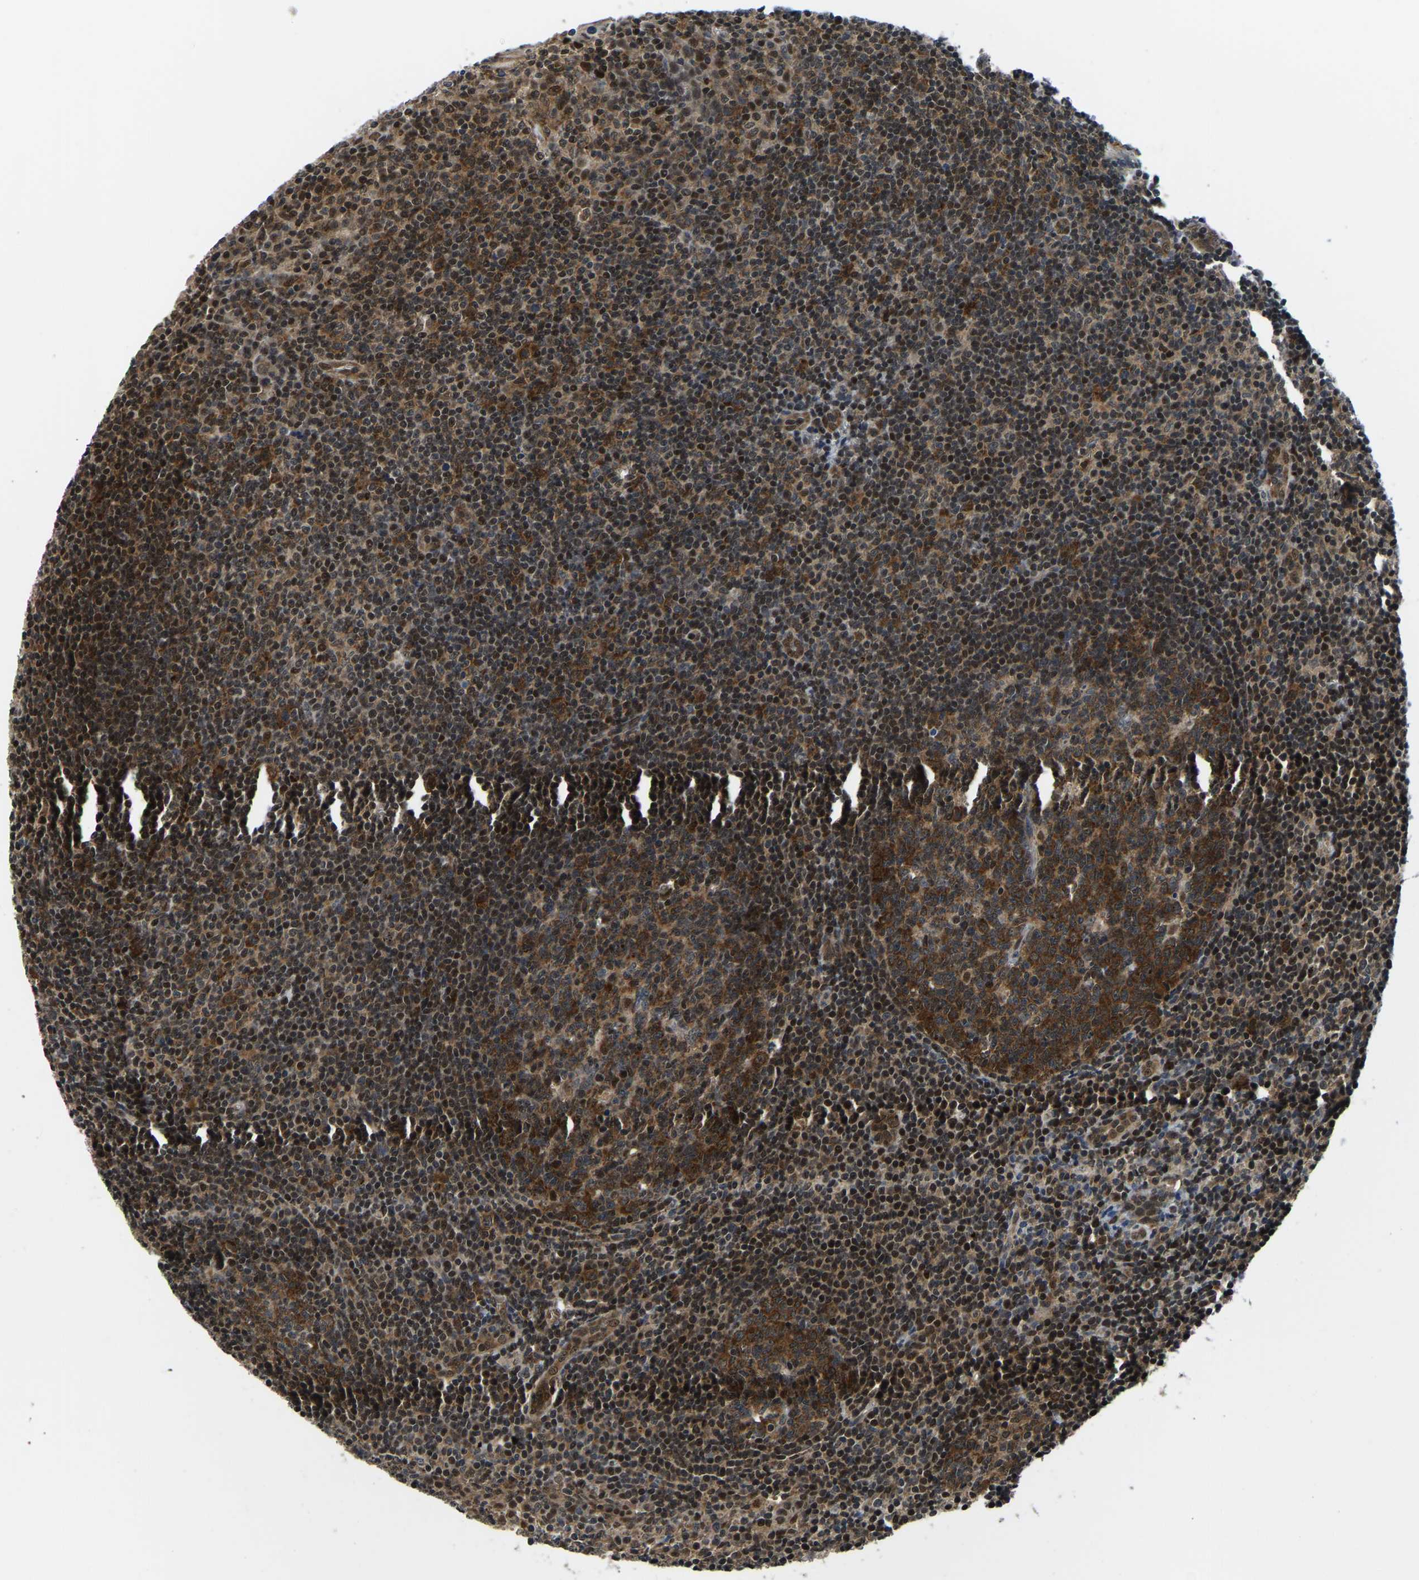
{"staining": {"intensity": "strong", "quantity": ">75%", "location": "cytoplasmic/membranous"}, "tissue": "tonsil", "cell_type": "Germinal center cells", "image_type": "normal", "snomed": [{"axis": "morphology", "description": "Normal tissue, NOS"}, {"axis": "topography", "description": "Tonsil"}], "caption": "Unremarkable tonsil exhibits strong cytoplasmic/membranous positivity in approximately >75% of germinal center cells The staining was performed using DAB, with brown indicating positive protein expression. Nuclei are stained blue with hematoxylin..", "gene": "DFFA", "patient": {"sex": "male", "age": 37}}